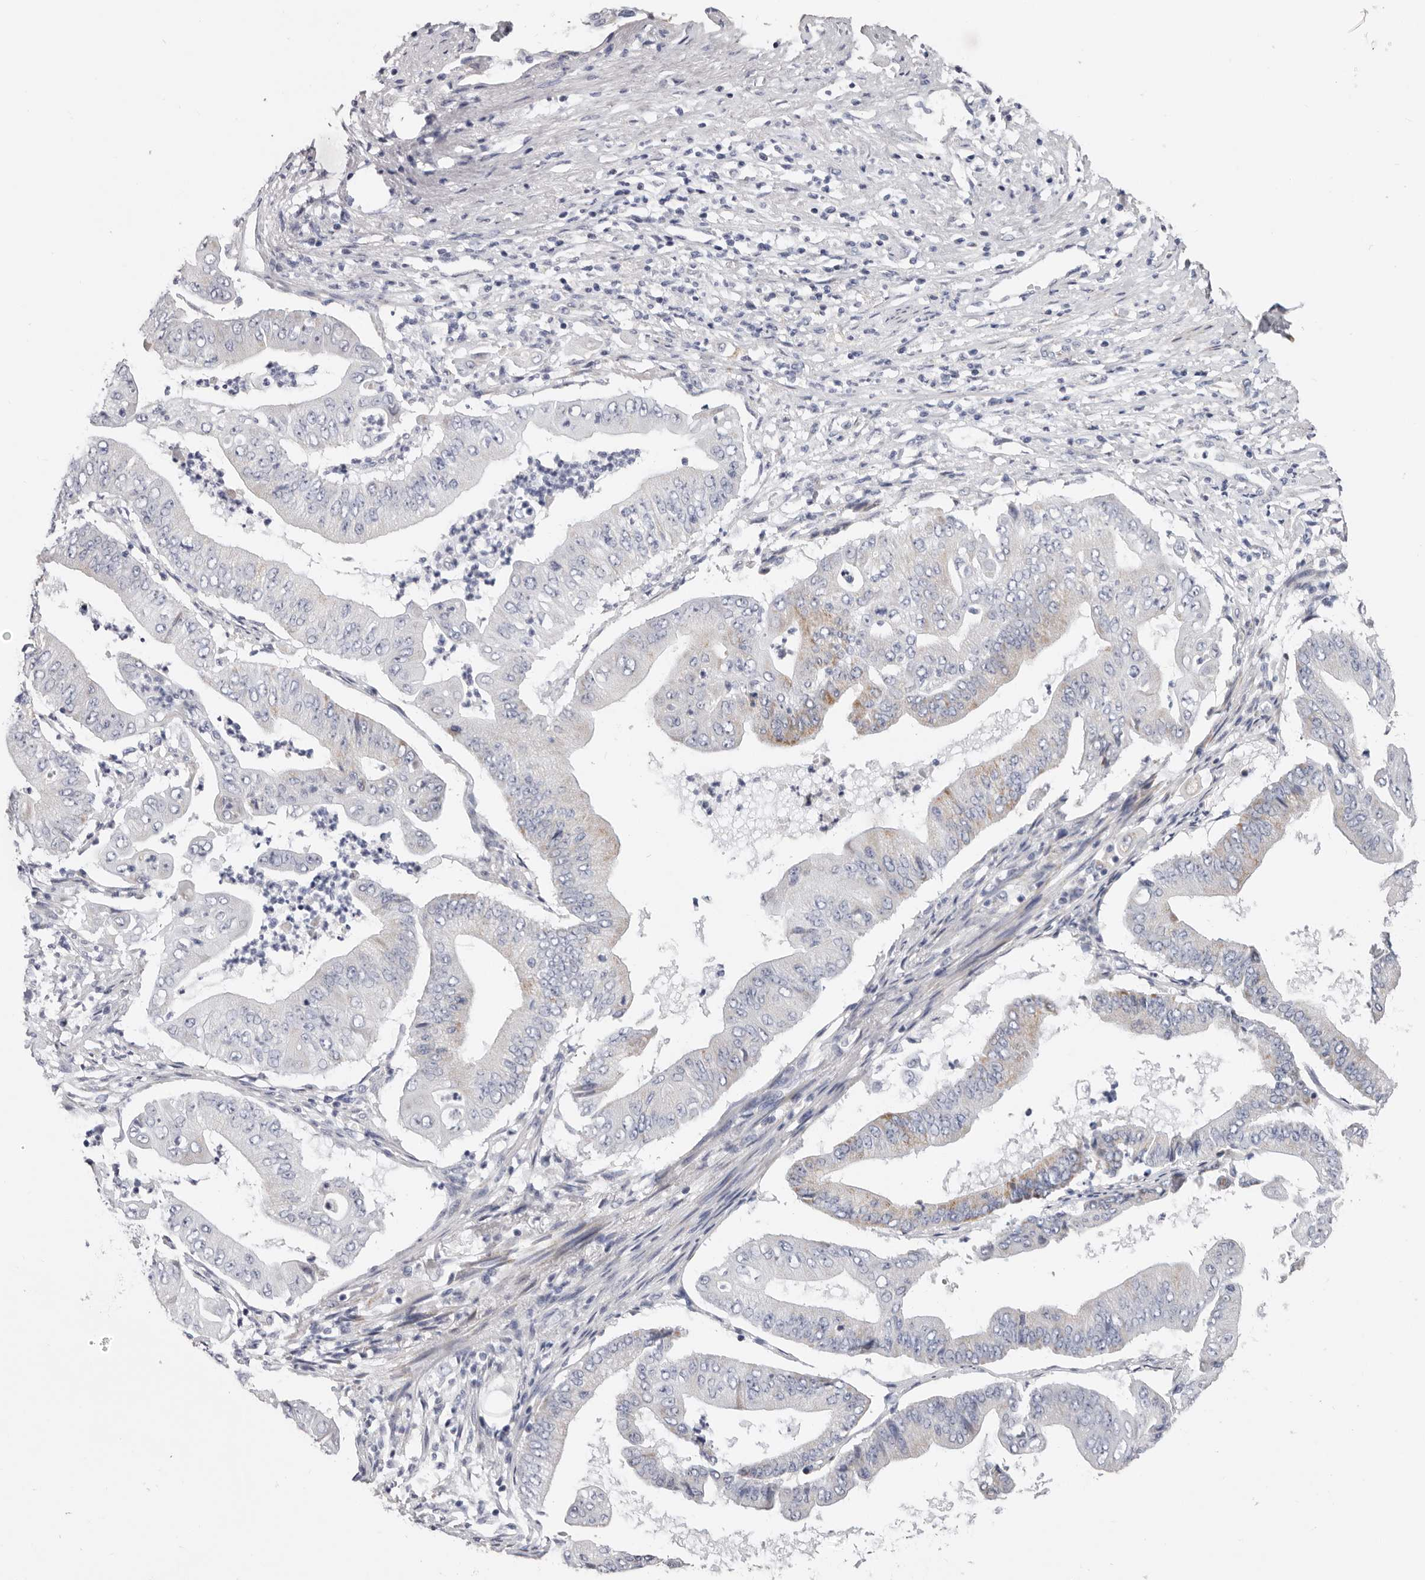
{"staining": {"intensity": "weak", "quantity": "<25%", "location": "cytoplasmic/membranous"}, "tissue": "pancreatic cancer", "cell_type": "Tumor cells", "image_type": "cancer", "snomed": [{"axis": "morphology", "description": "Adenocarcinoma, NOS"}, {"axis": "topography", "description": "Pancreas"}], "caption": "The photomicrograph exhibits no staining of tumor cells in pancreatic cancer (adenocarcinoma).", "gene": "RSPO2", "patient": {"sex": "female", "age": 77}}